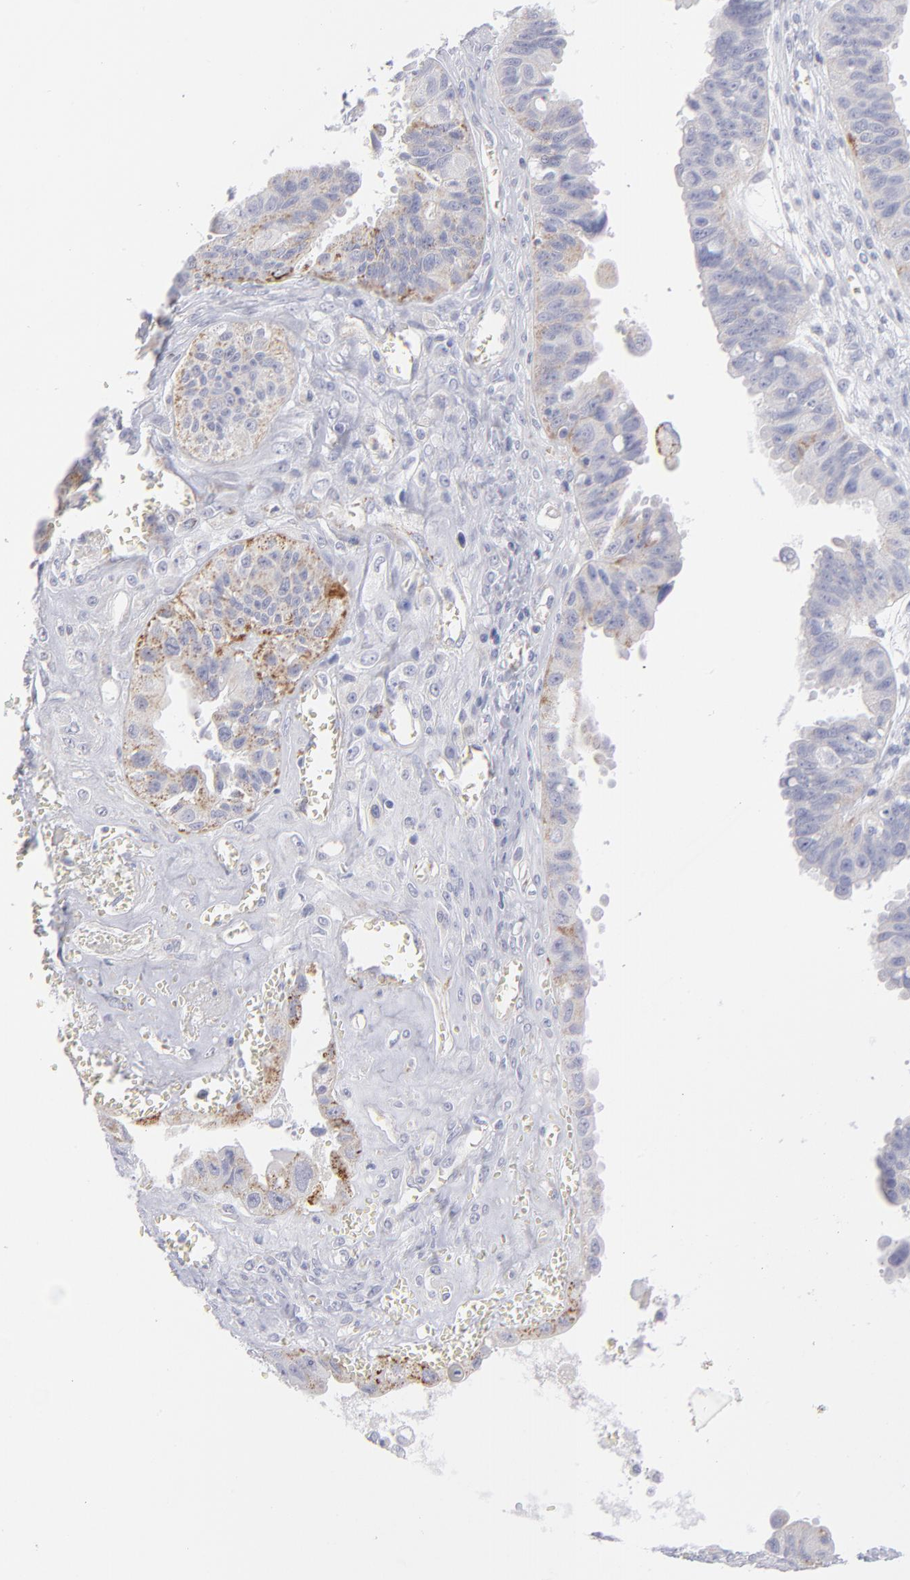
{"staining": {"intensity": "moderate", "quantity": "<25%", "location": "cytoplasmic/membranous"}, "tissue": "ovarian cancer", "cell_type": "Tumor cells", "image_type": "cancer", "snomed": [{"axis": "morphology", "description": "Carcinoma, endometroid"}, {"axis": "topography", "description": "Ovary"}], "caption": "Ovarian endometroid carcinoma stained with a brown dye reveals moderate cytoplasmic/membranous positive staining in approximately <25% of tumor cells.", "gene": "MTHFD2", "patient": {"sex": "female", "age": 85}}